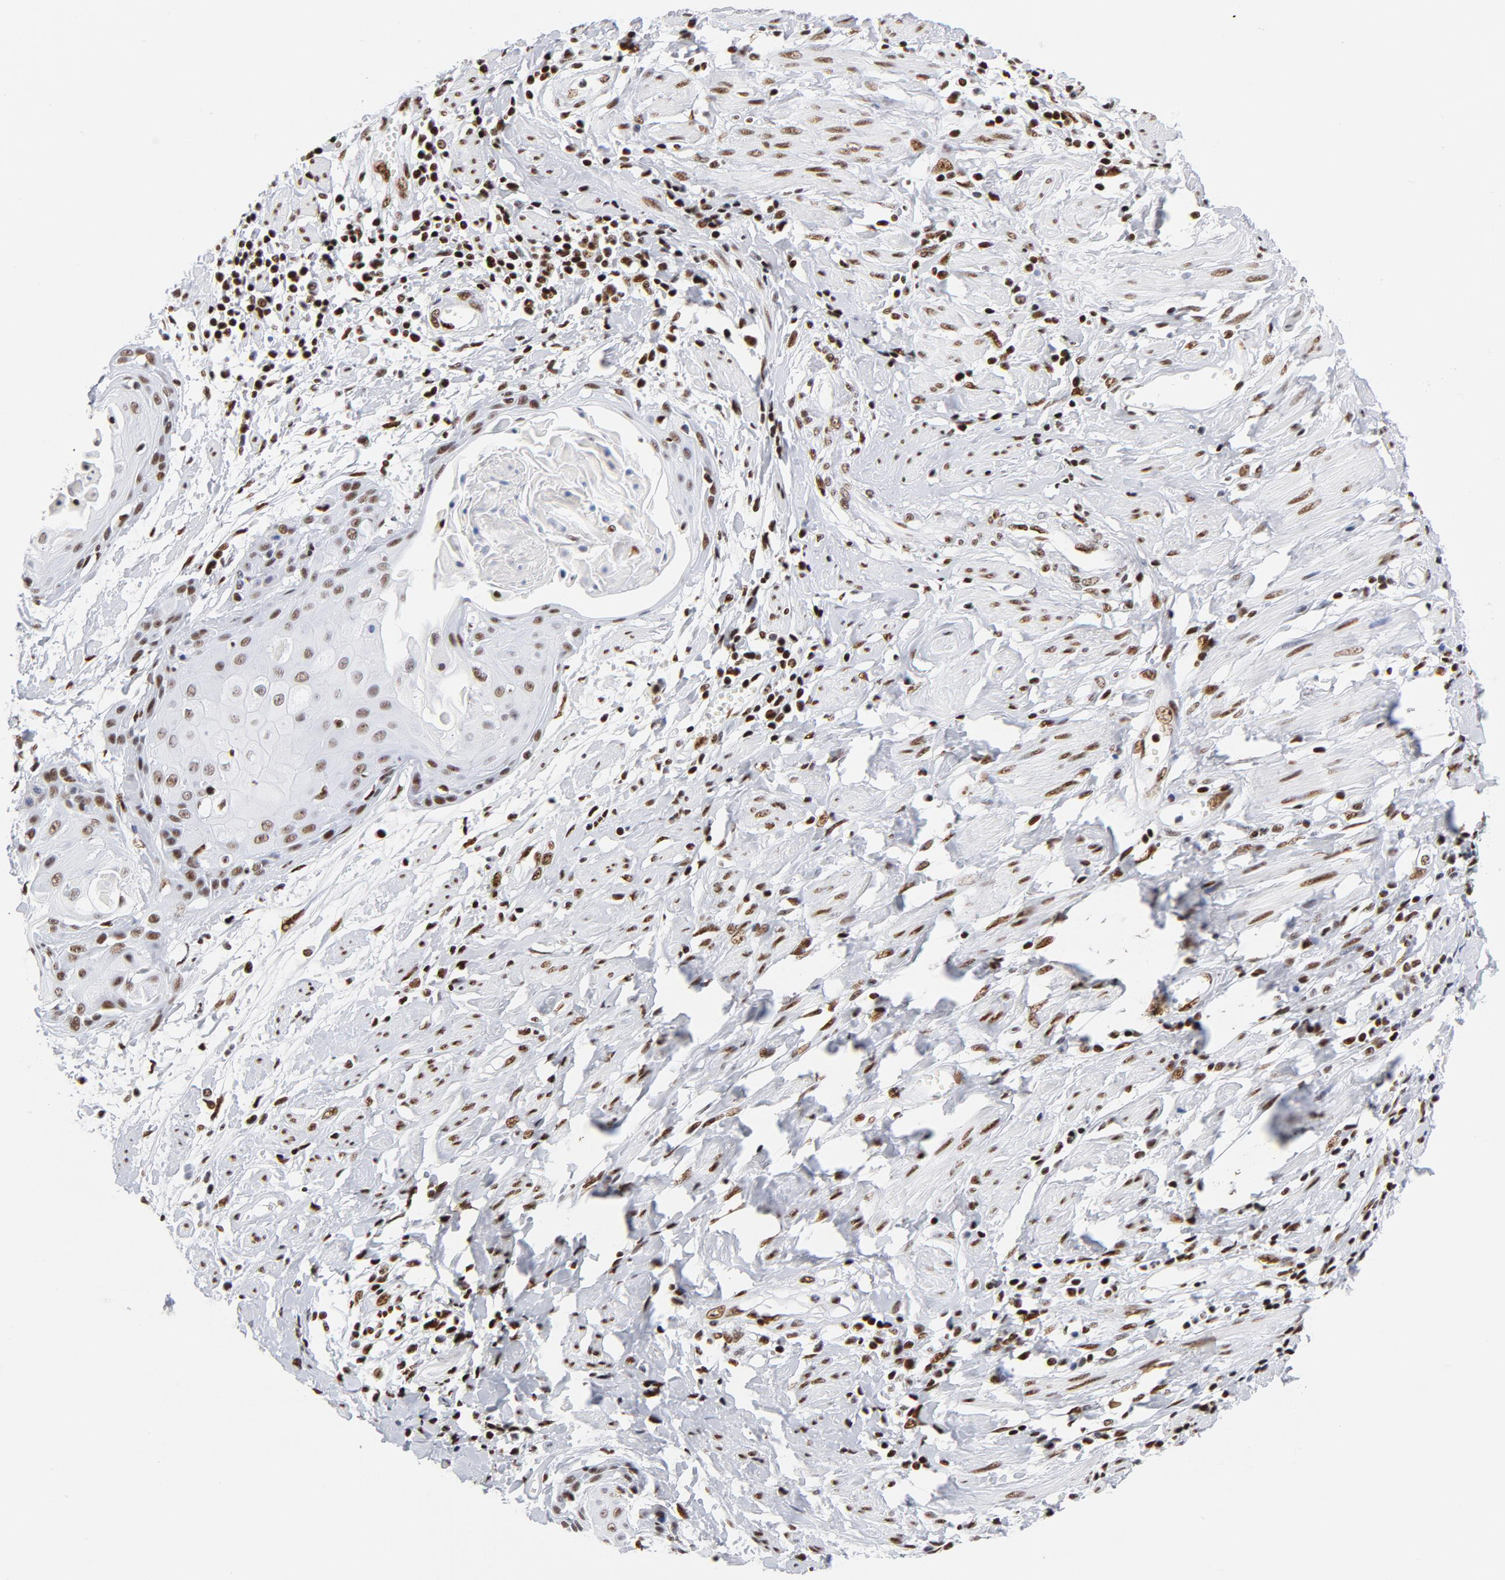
{"staining": {"intensity": "strong", "quantity": ">75%", "location": "nuclear"}, "tissue": "cervical cancer", "cell_type": "Tumor cells", "image_type": "cancer", "snomed": [{"axis": "morphology", "description": "Squamous cell carcinoma, NOS"}, {"axis": "topography", "description": "Cervix"}], "caption": "Cervical squamous cell carcinoma stained for a protein exhibits strong nuclear positivity in tumor cells. (brown staining indicates protein expression, while blue staining denotes nuclei).", "gene": "XRCC5", "patient": {"sex": "female", "age": 57}}